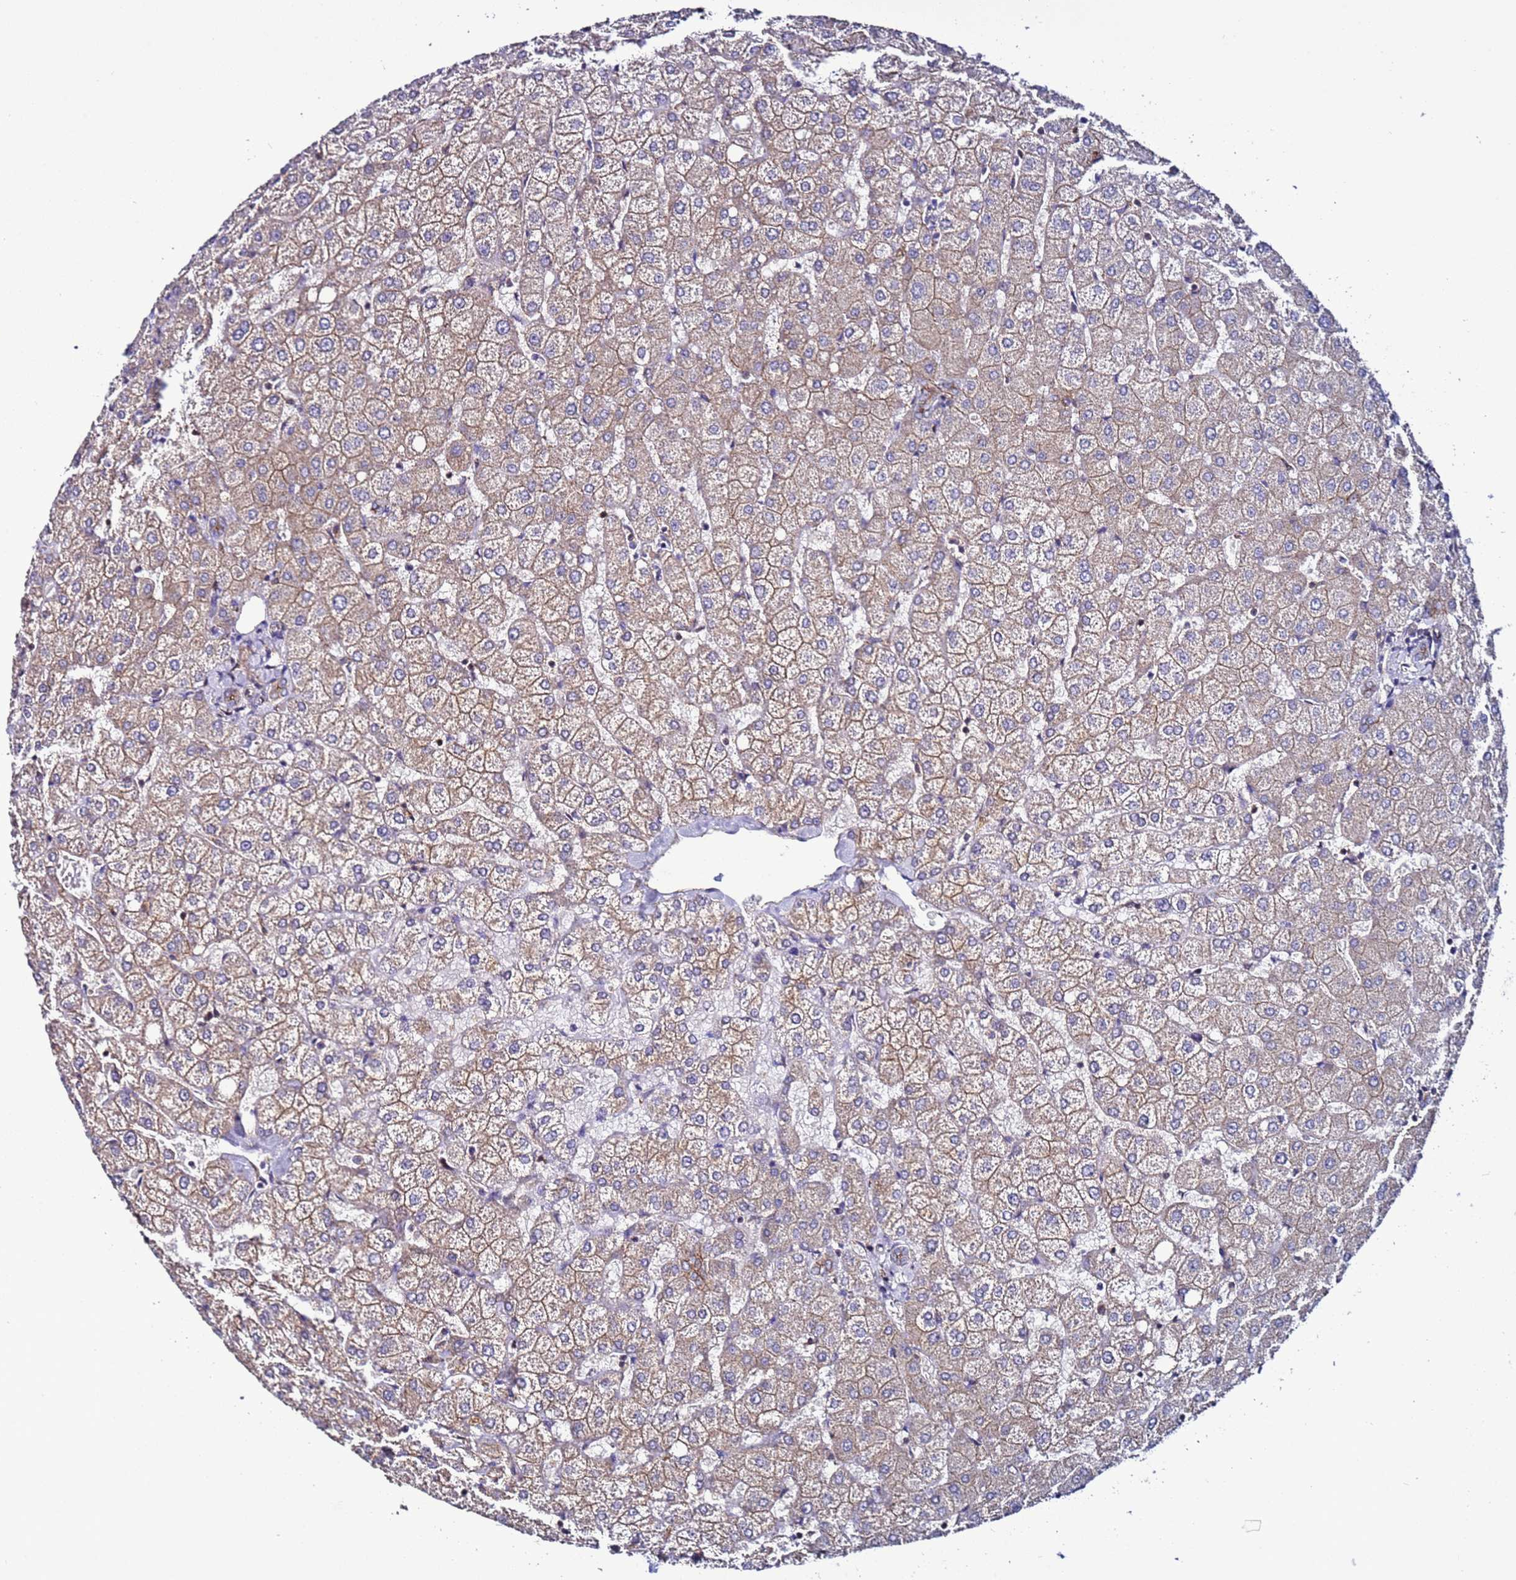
{"staining": {"intensity": "negative", "quantity": "none", "location": "none"}, "tissue": "liver", "cell_type": "Cholangiocytes", "image_type": "normal", "snomed": [{"axis": "morphology", "description": "Normal tissue, NOS"}, {"axis": "topography", "description": "Liver"}], "caption": "Liver stained for a protein using immunohistochemistry (IHC) exhibits no staining cholangiocytes.", "gene": "TENM3", "patient": {"sex": "female", "age": 54}}